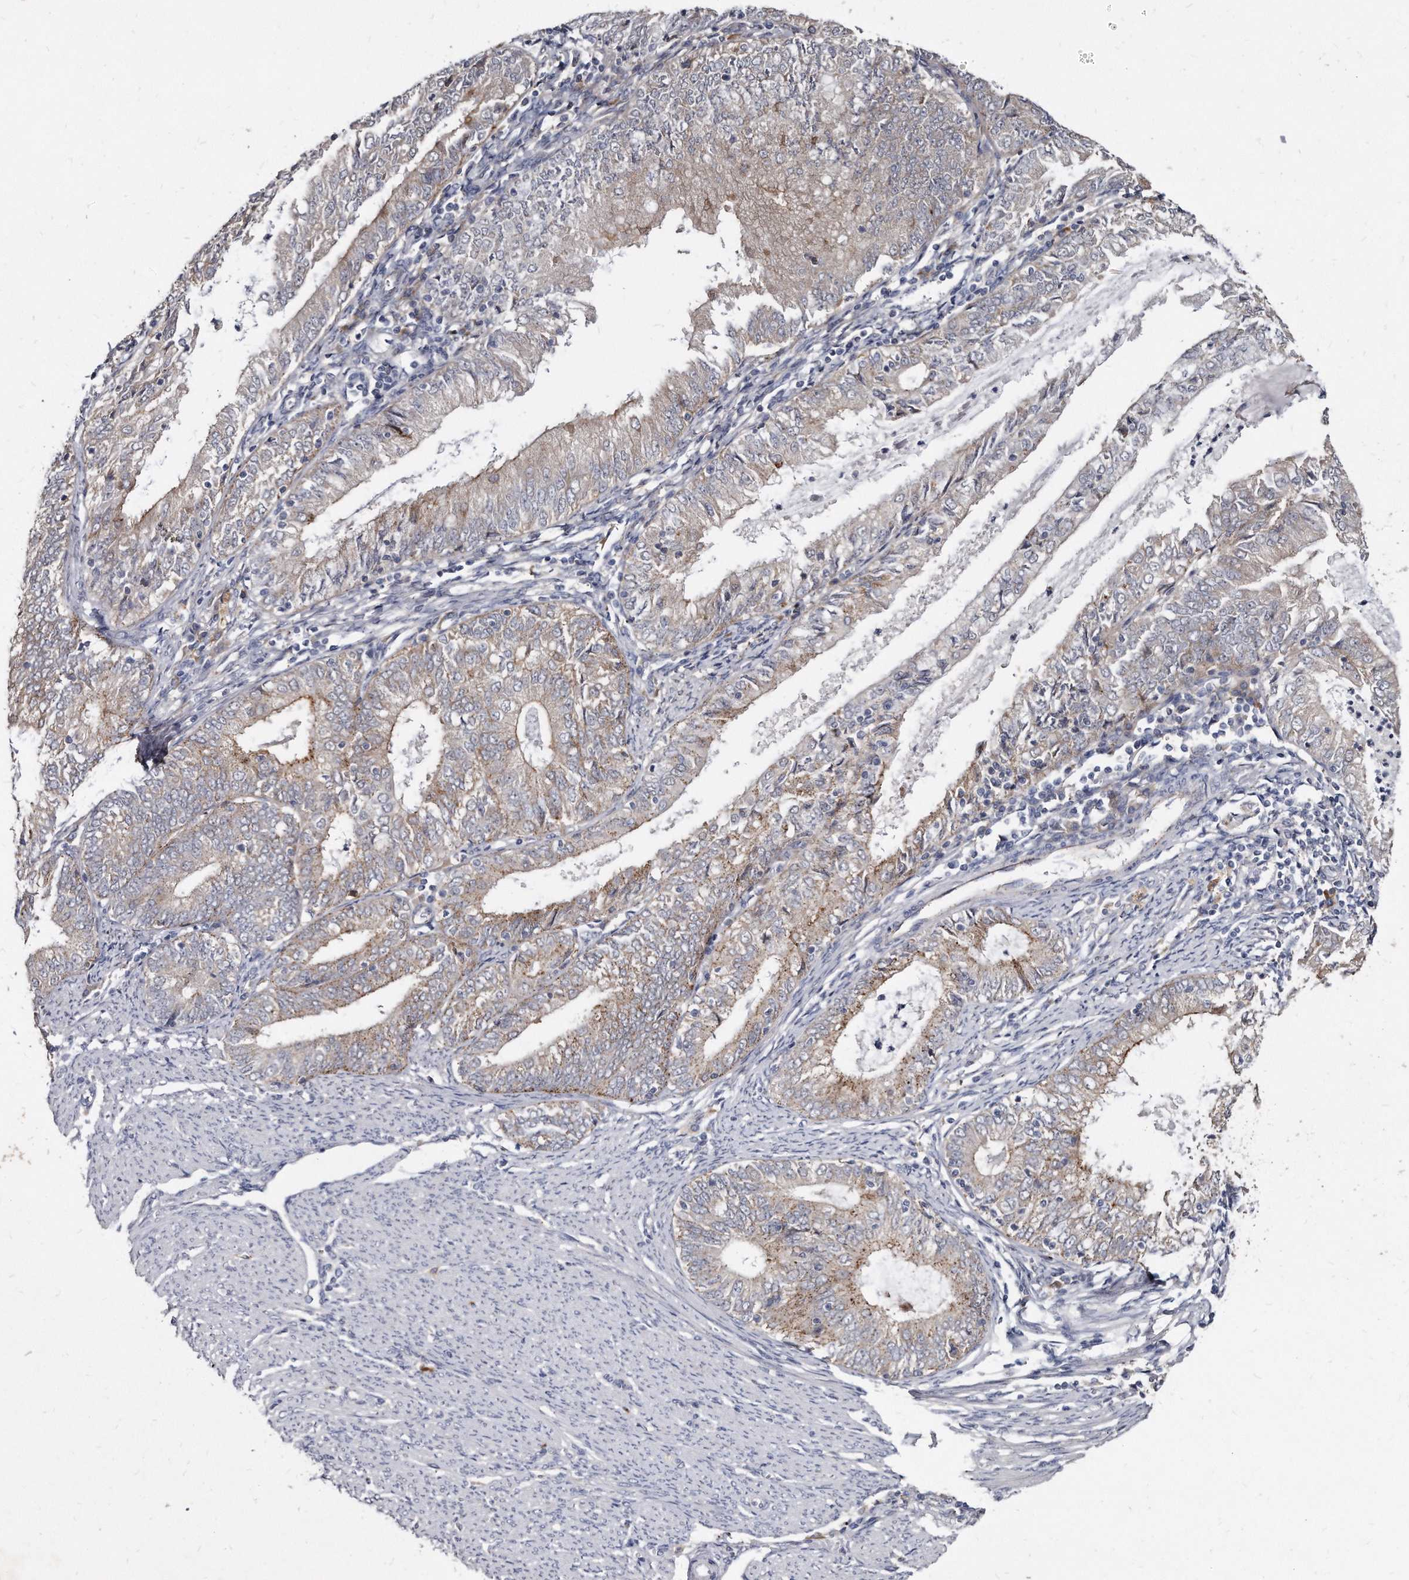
{"staining": {"intensity": "weak", "quantity": "25%-75%", "location": "cytoplasmic/membranous"}, "tissue": "endometrial cancer", "cell_type": "Tumor cells", "image_type": "cancer", "snomed": [{"axis": "morphology", "description": "Adenocarcinoma, NOS"}, {"axis": "topography", "description": "Endometrium"}], "caption": "The micrograph shows a brown stain indicating the presence of a protein in the cytoplasmic/membranous of tumor cells in endometrial cancer.", "gene": "KLHDC3", "patient": {"sex": "female", "age": 57}}